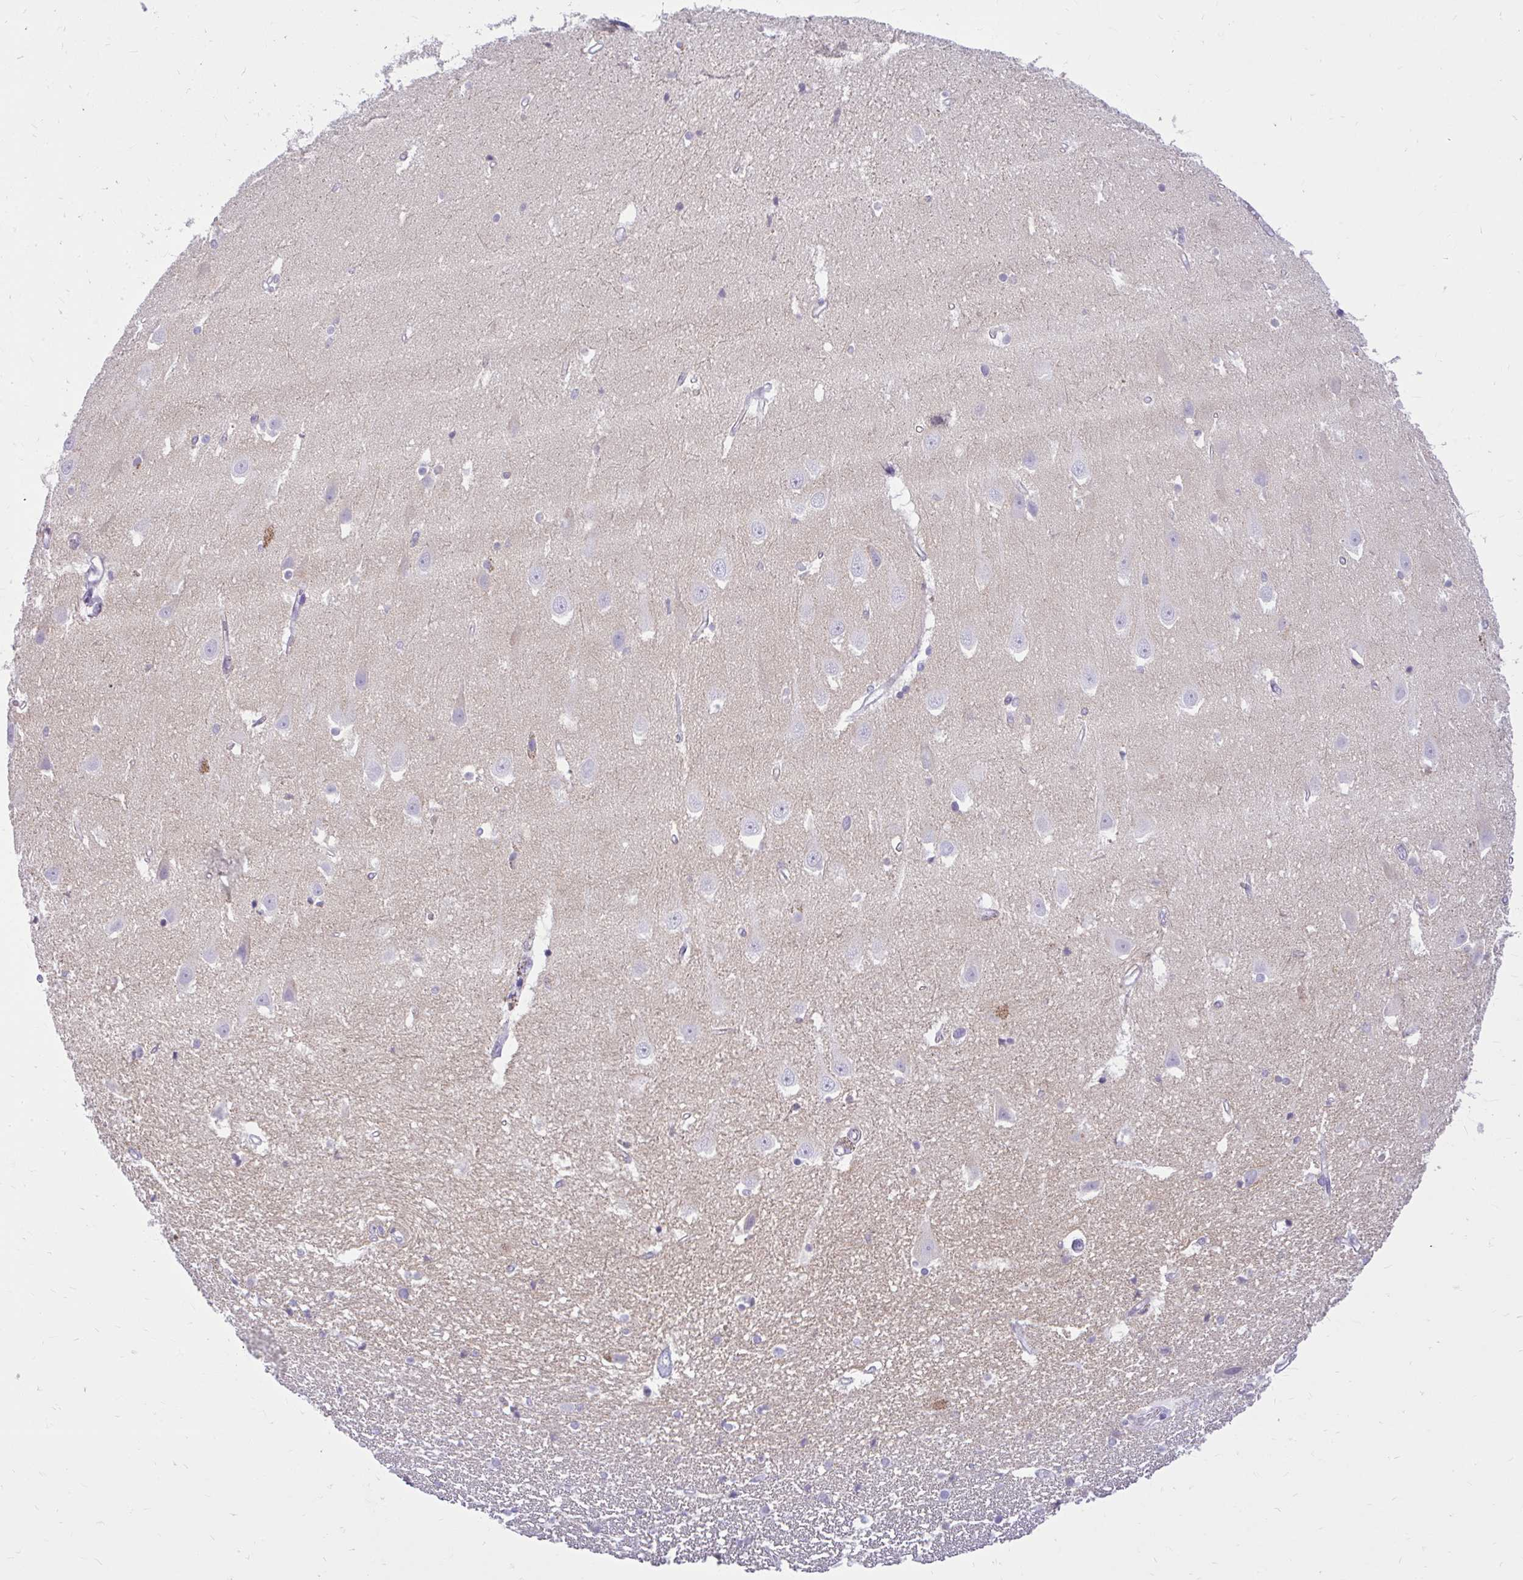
{"staining": {"intensity": "negative", "quantity": "none", "location": "none"}, "tissue": "hippocampus", "cell_type": "Glial cells", "image_type": "normal", "snomed": [{"axis": "morphology", "description": "Normal tissue, NOS"}, {"axis": "topography", "description": "Hippocampus"}], "caption": "DAB (3,3'-diaminobenzidine) immunohistochemical staining of benign human hippocampus displays no significant expression in glial cells.", "gene": "PRAP1", "patient": {"sex": "male", "age": 63}}